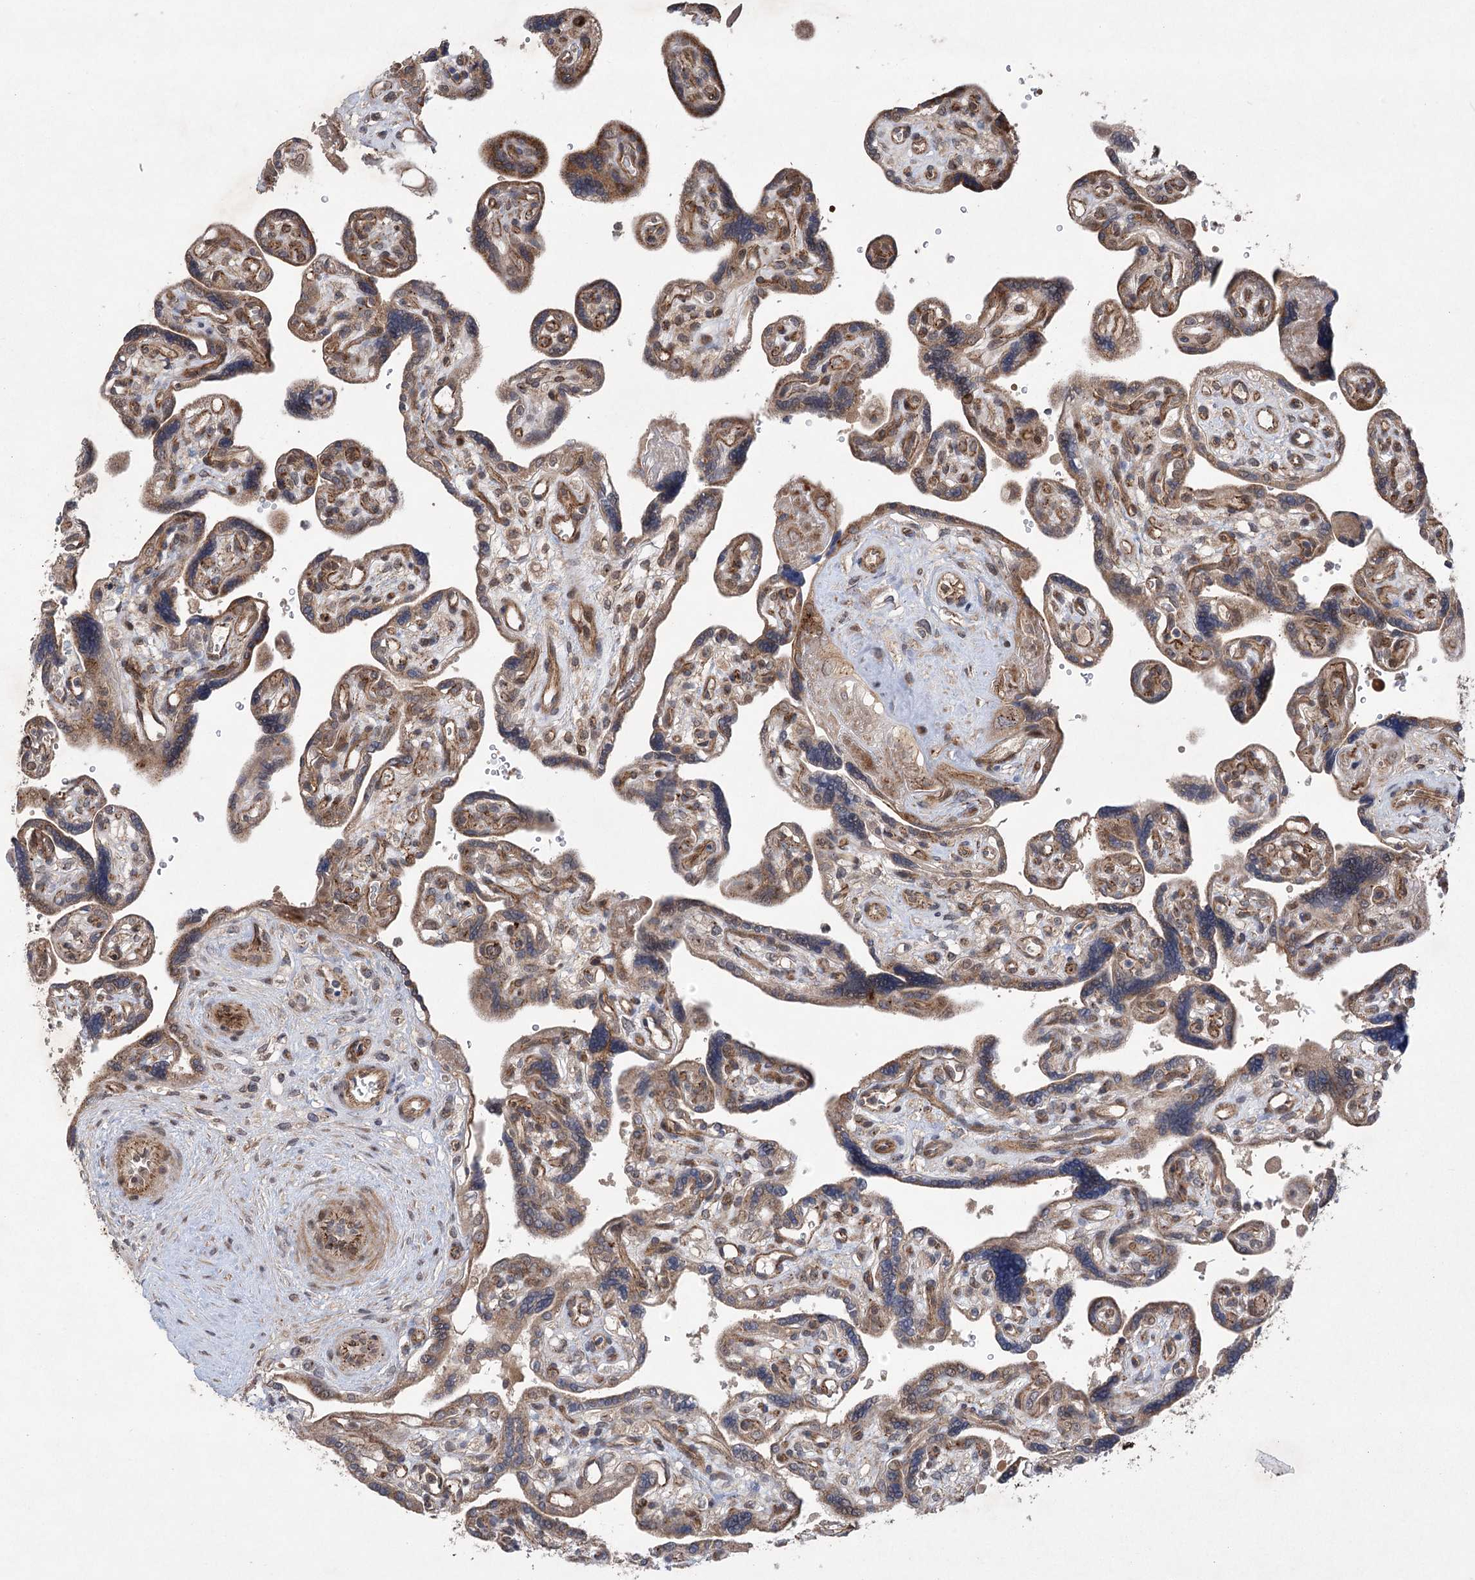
{"staining": {"intensity": "moderate", "quantity": ">75%", "location": "cytoplasmic/membranous"}, "tissue": "placenta", "cell_type": "Trophoblastic cells", "image_type": "normal", "snomed": [{"axis": "morphology", "description": "Normal tissue, NOS"}, {"axis": "topography", "description": "Placenta"}], "caption": "Immunohistochemical staining of unremarkable placenta exhibits moderate cytoplasmic/membranous protein positivity in approximately >75% of trophoblastic cells. (brown staining indicates protein expression, while blue staining denotes nuclei).", "gene": "METTL24", "patient": {"sex": "female", "age": 39}}